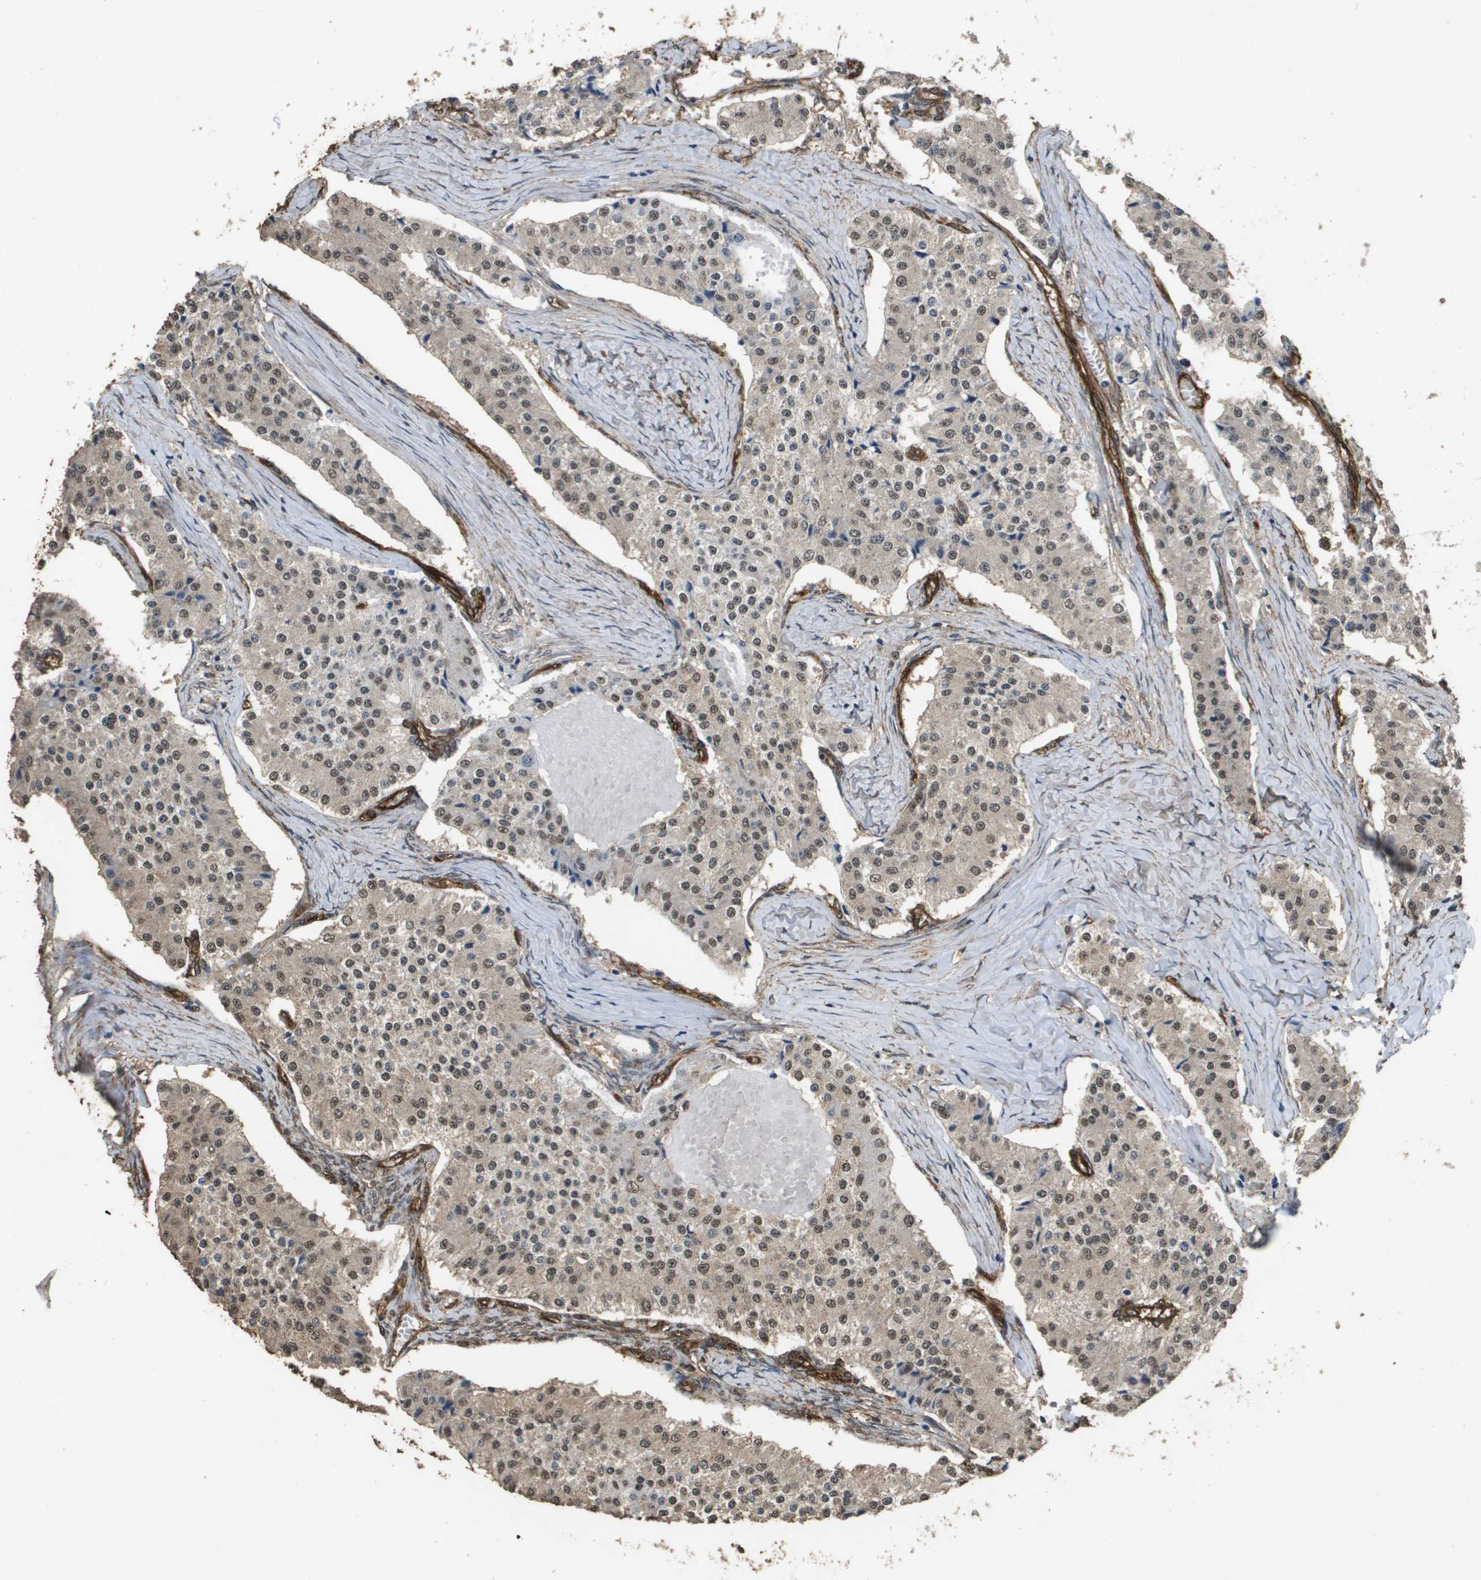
{"staining": {"intensity": "weak", "quantity": ">75%", "location": "cytoplasmic/membranous,nuclear"}, "tissue": "carcinoid", "cell_type": "Tumor cells", "image_type": "cancer", "snomed": [{"axis": "morphology", "description": "Carcinoid, malignant, NOS"}, {"axis": "topography", "description": "Colon"}], "caption": "Protein expression analysis of human malignant carcinoid reveals weak cytoplasmic/membranous and nuclear expression in about >75% of tumor cells.", "gene": "AAMP", "patient": {"sex": "female", "age": 52}}